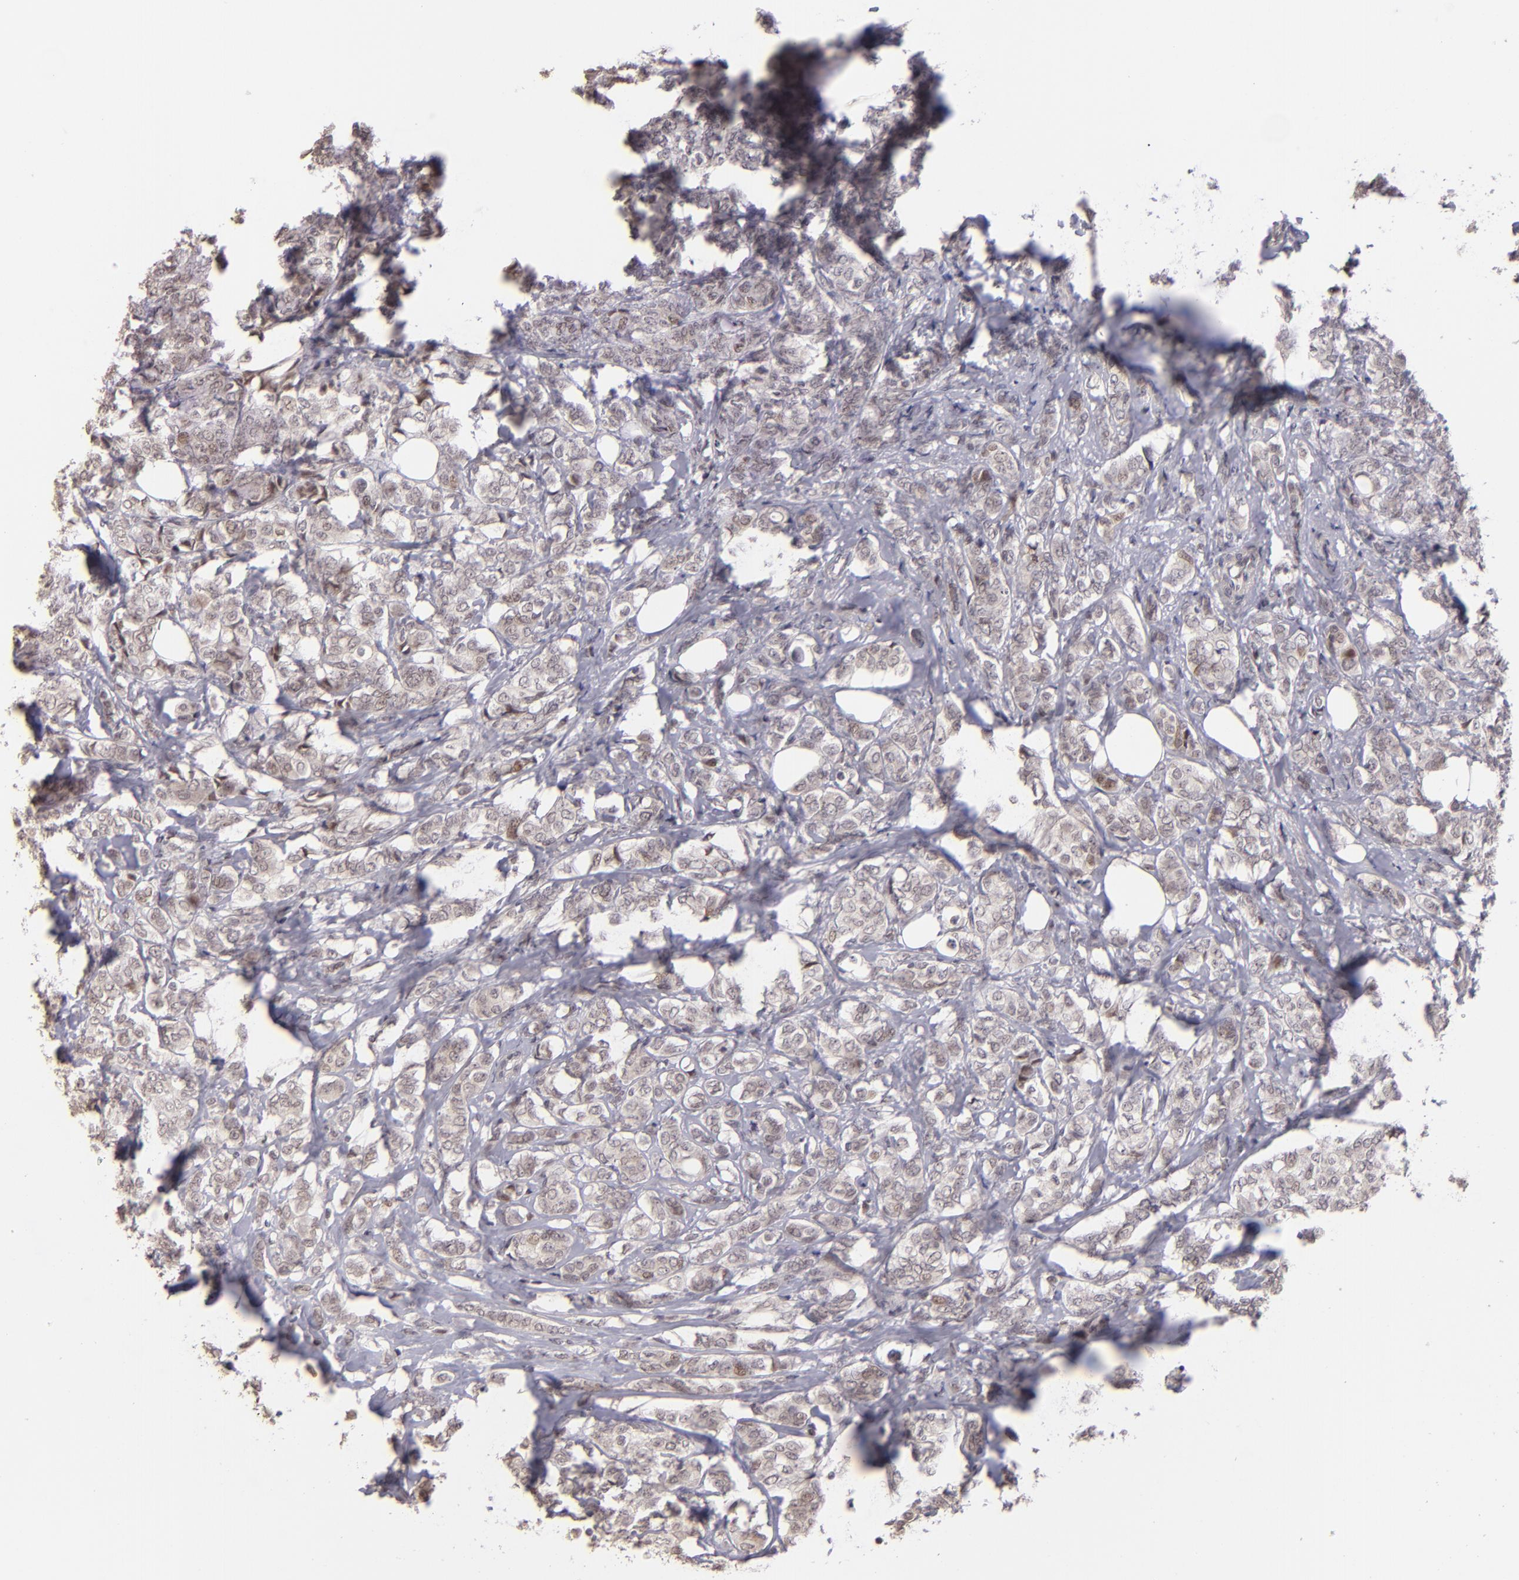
{"staining": {"intensity": "weak", "quantity": "<25%", "location": "nuclear"}, "tissue": "breast cancer", "cell_type": "Tumor cells", "image_type": "cancer", "snomed": [{"axis": "morphology", "description": "Lobular carcinoma"}, {"axis": "topography", "description": "Breast"}], "caption": "Tumor cells show no significant protein positivity in breast cancer. Brightfield microscopy of IHC stained with DAB (brown) and hematoxylin (blue), captured at high magnification.", "gene": "RARB", "patient": {"sex": "female", "age": 60}}